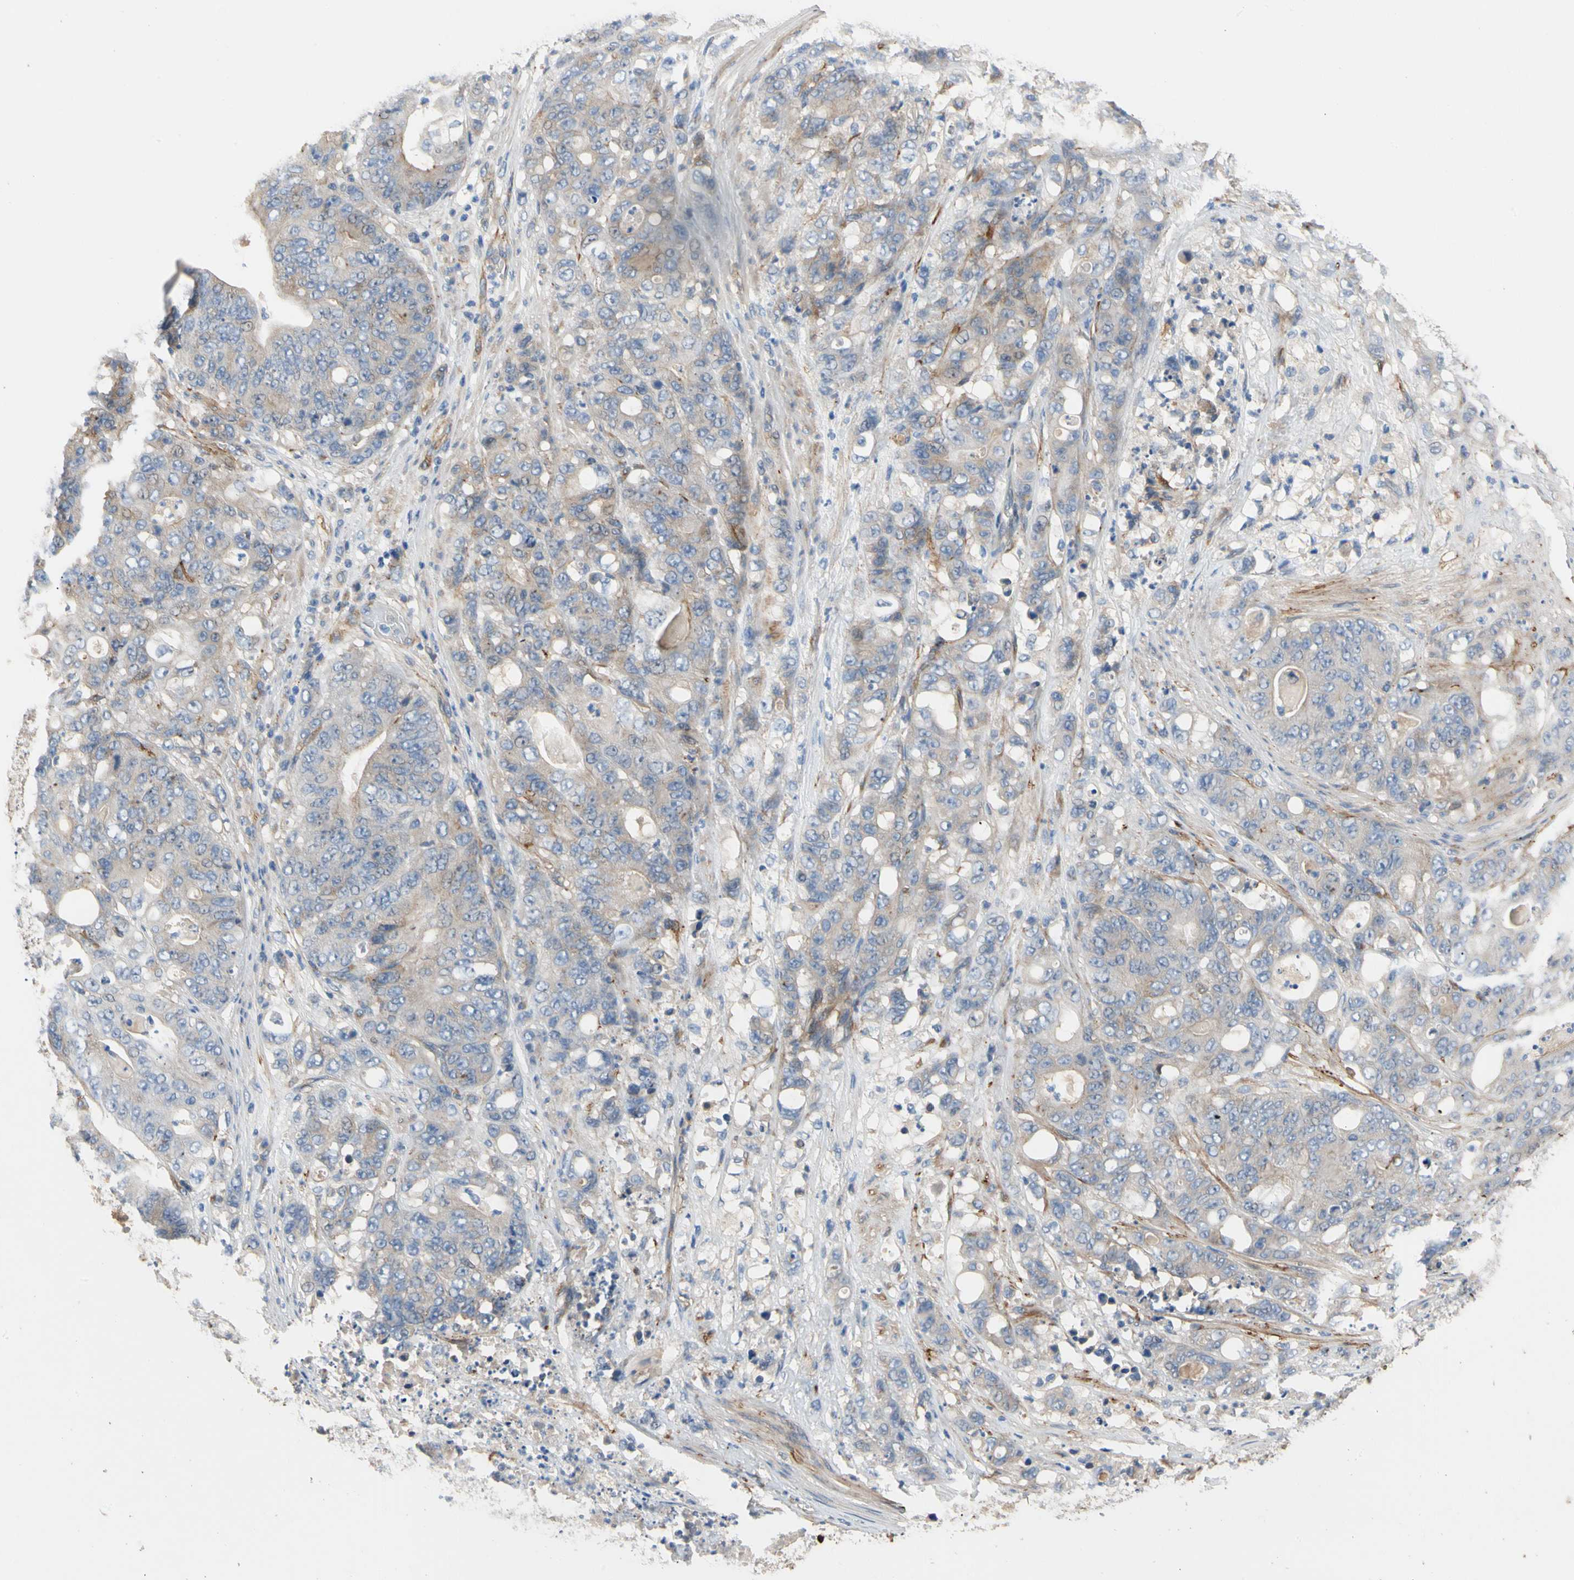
{"staining": {"intensity": "weak", "quantity": "<25%", "location": "cytoplasmic/membranous"}, "tissue": "stomach cancer", "cell_type": "Tumor cells", "image_type": "cancer", "snomed": [{"axis": "morphology", "description": "Adenocarcinoma, NOS"}, {"axis": "topography", "description": "Stomach"}], "caption": "DAB immunohistochemical staining of human stomach cancer shows no significant expression in tumor cells.", "gene": "ENTREP3", "patient": {"sex": "female", "age": 73}}